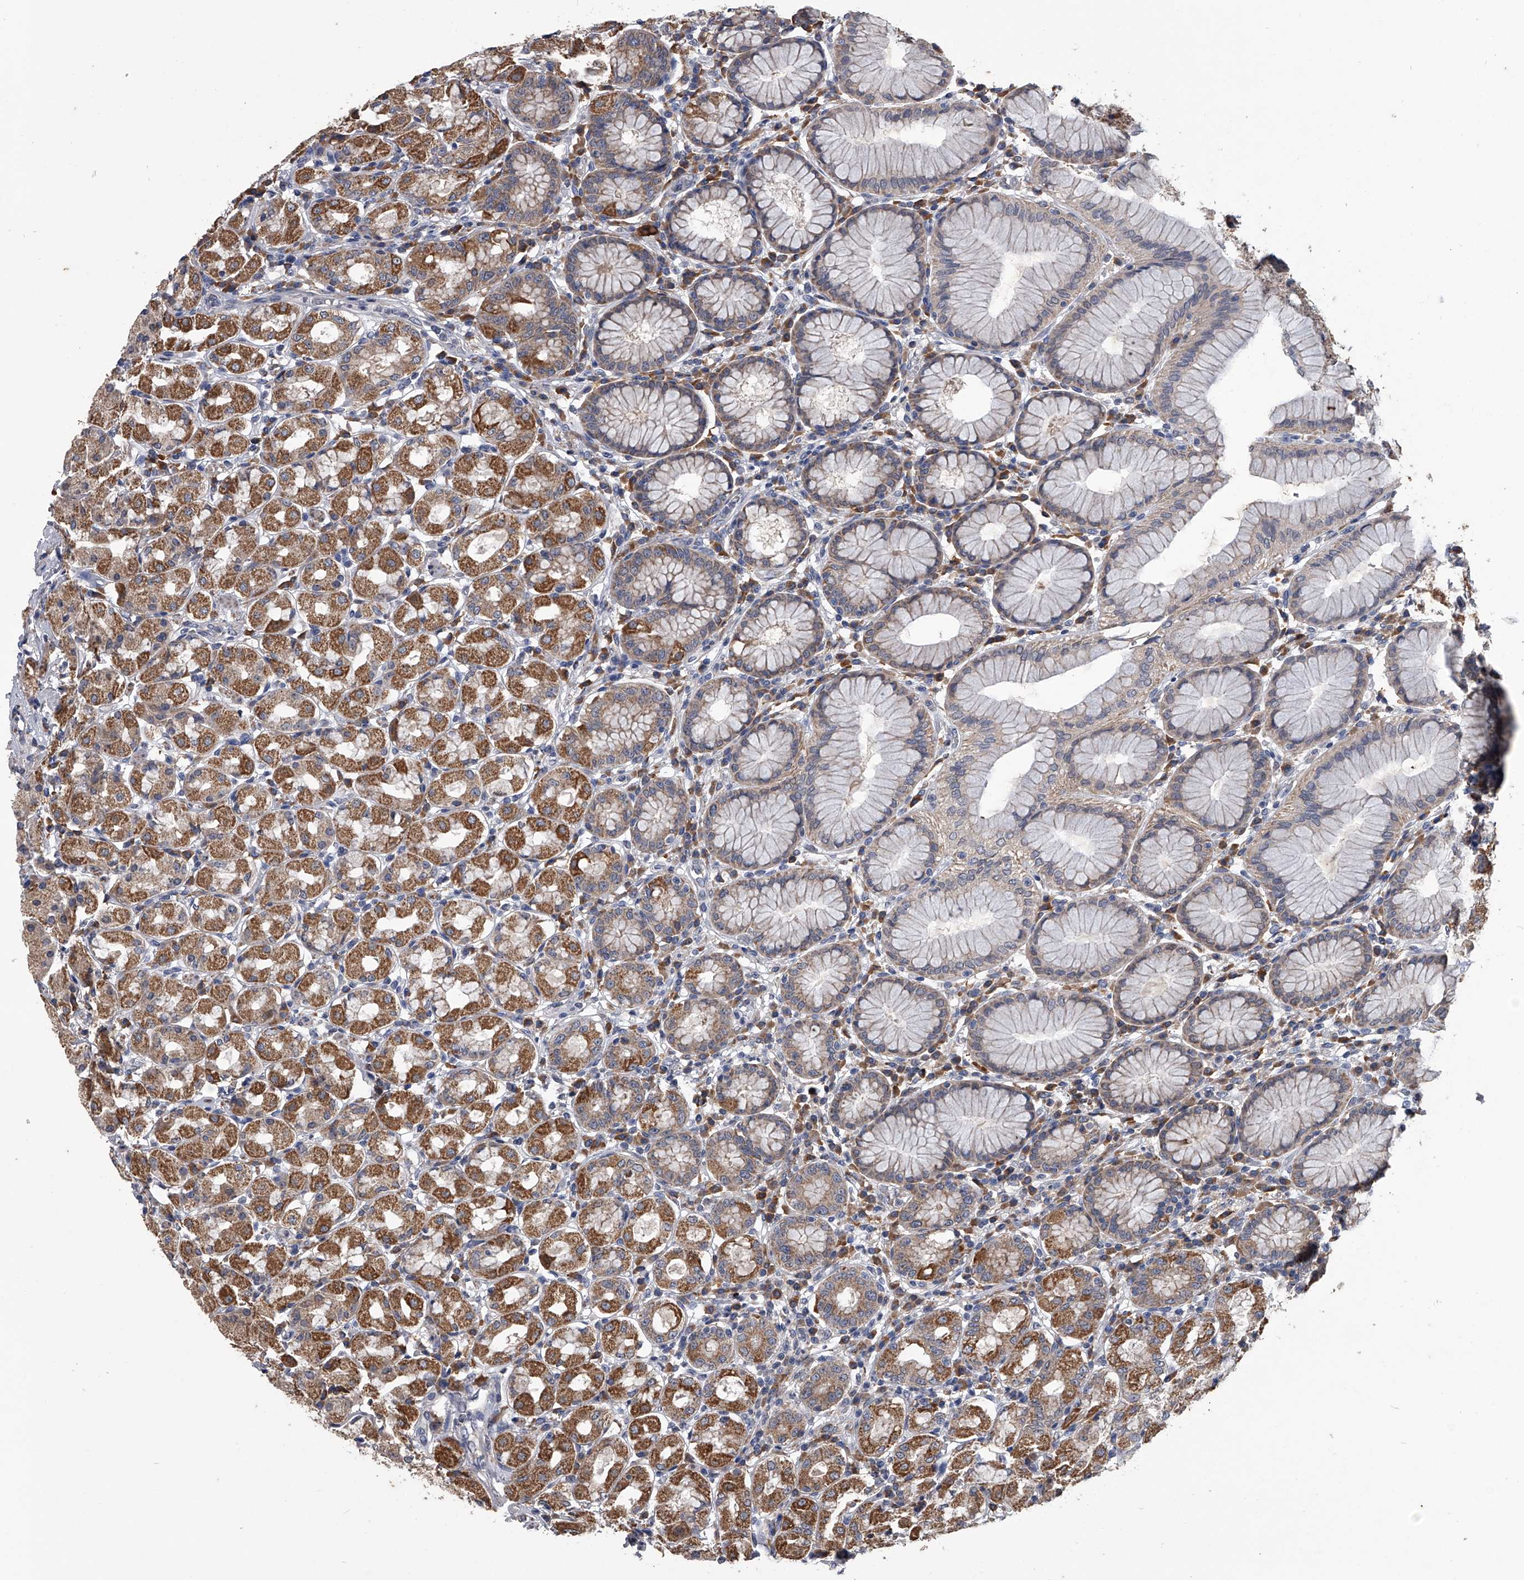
{"staining": {"intensity": "moderate", "quantity": ">75%", "location": "cytoplasmic/membranous"}, "tissue": "stomach", "cell_type": "Glandular cells", "image_type": "normal", "snomed": [{"axis": "morphology", "description": "Normal tissue, NOS"}, {"axis": "topography", "description": "Stomach"}, {"axis": "topography", "description": "Stomach, lower"}], "caption": "The histopathology image displays a brown stain indicating the presence of a protein in the cytoplasmic/membranous of glandular cells in stomach.", "gene": "OAT", "patient": {"sex": "female", "age": 56}}